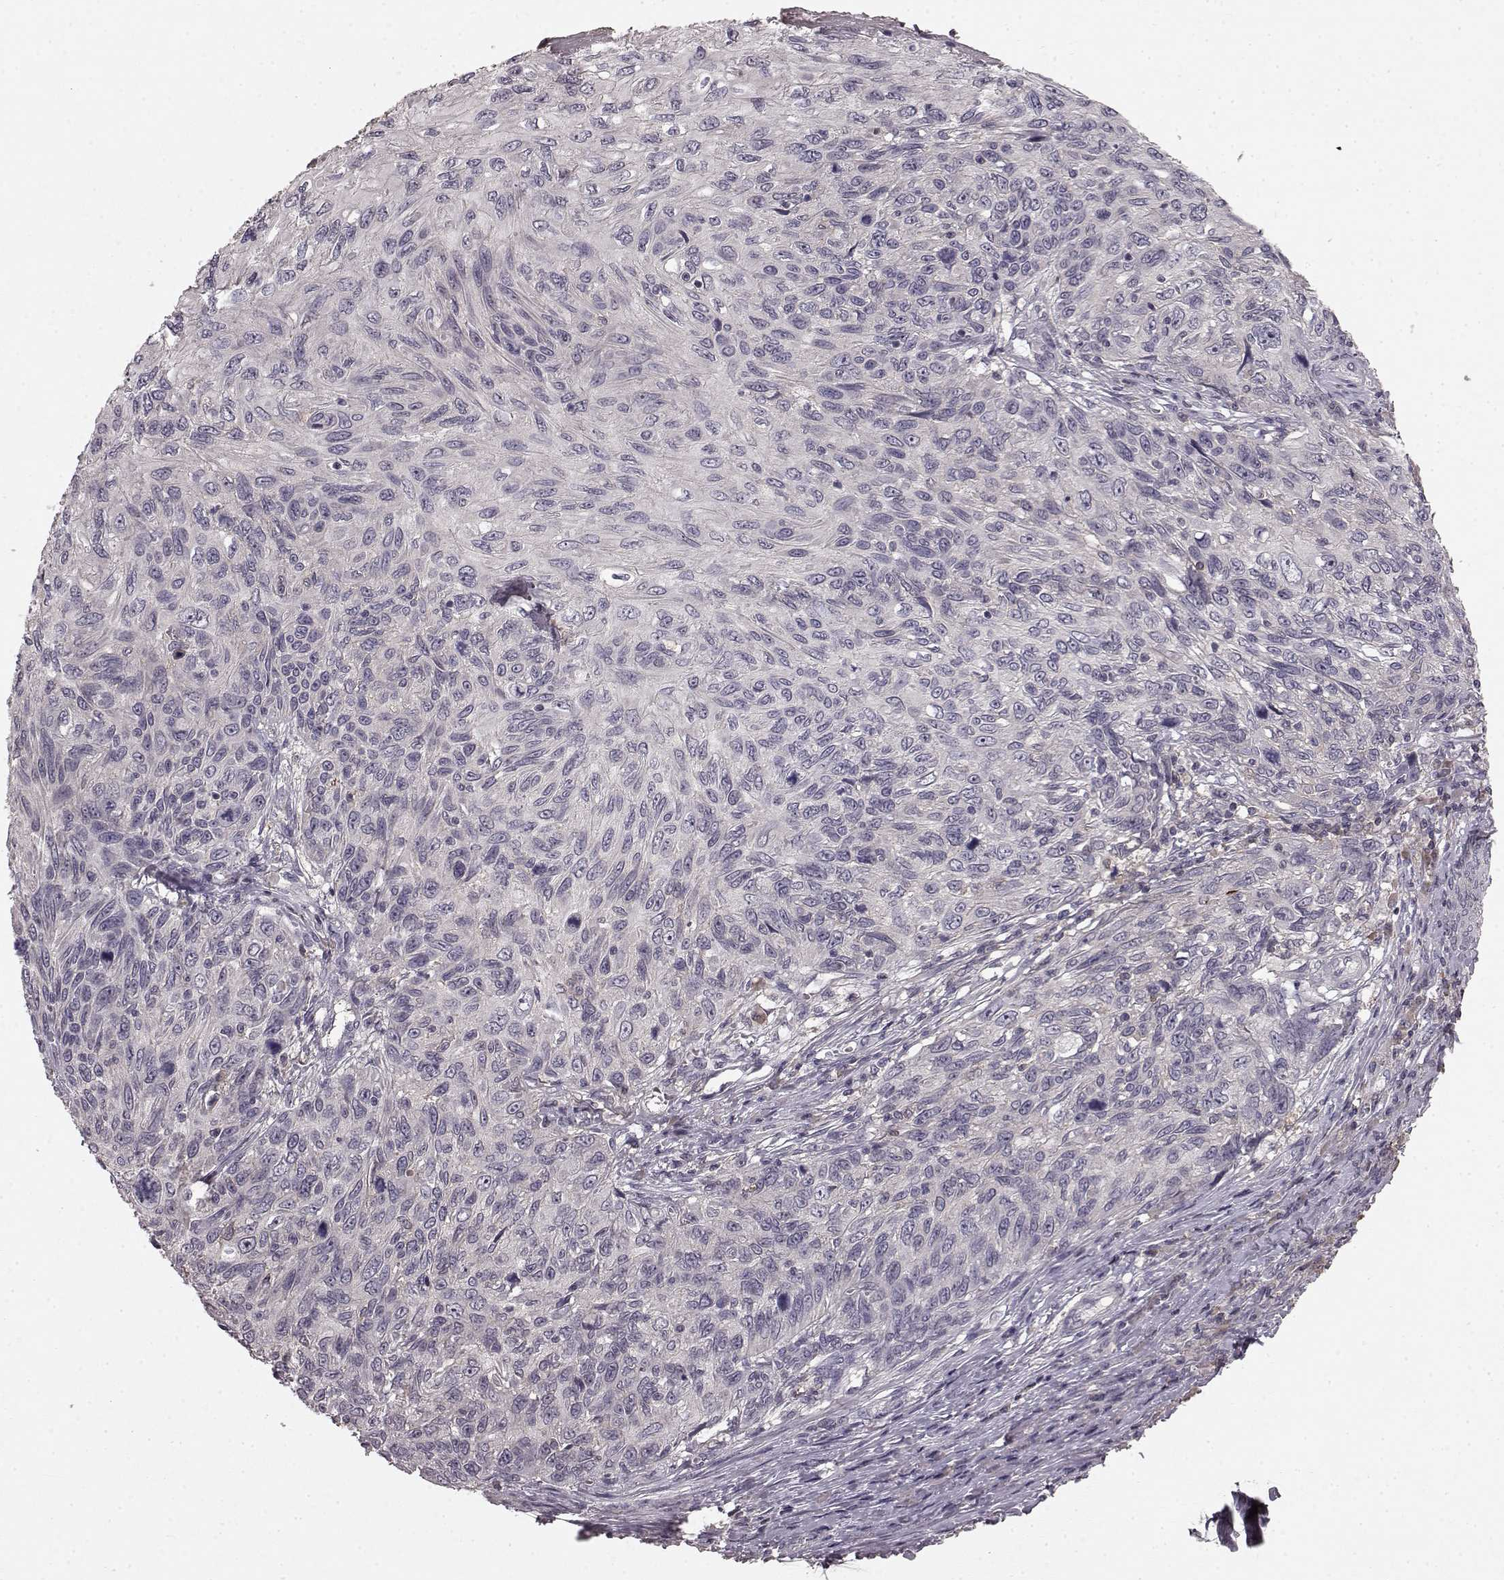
{"staining": {"intensity": "negative", "quantity": "none", "location": "none"}, "tissue": "skin cancer", "cell_type": "Tumor cells", "image_type": "cancer", "snomed": [{"axis": "morphology", "description": "Squamous cell carcinoma, NOS"}, {"axis": "topography", "description": "Skin"}], "caption": "This is an immunohistochemistry (IHC) micrograph of human skin cancer (squamous cell carcinoma). There is no staining in tumor cells.", "gene": "SLC22A18", "patient": {"sex": "male", "age": 92}}